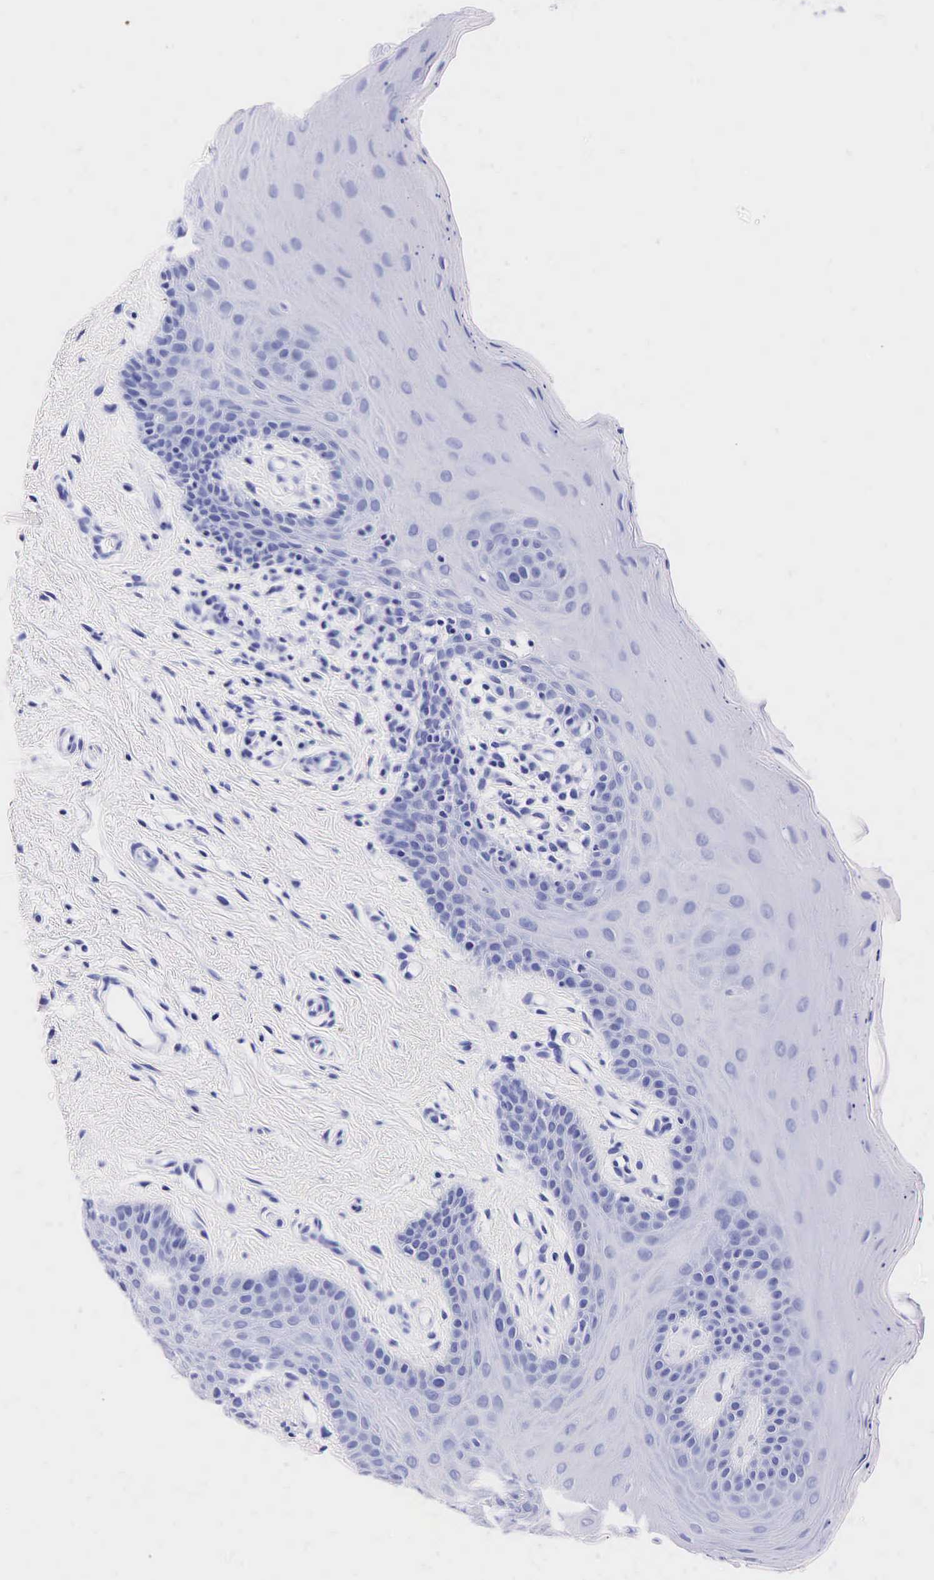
{"staining": {"intensity": "negative", "quantity": "none", "location": "none"}, "tissue": "oral mucosa", "cell_type": "Squamous epithelial cells", "image_type": "normal", "snomed": [{"axis": "morphology", "description": "Normal tissue, NOS"}, {"axis": "topography", "description": "Oral tissue"}], "caption": "This photomicrograph is of benign oral mucosa stained with IHC to label a protein in brown with the nuclei are counter-stained blue. There is no staining in squamous epithelial cells. (Brightfield microscopy of DAB immunohistochemistry (IHC) at high magnification).", "gene": "ACP3", "patient": {"sex": "male", "age": 14}}